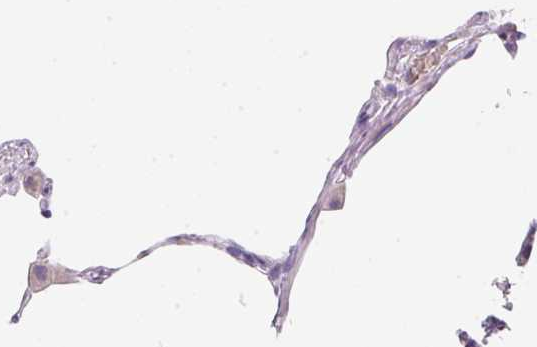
{"staining": {"intensity": "negative", "quantity": "none", "location": "none"}, "tissue": "lung", "cell_type": "Alveolar cells", "image_type": "normal", "snomed": [{"axis": "morphology", "description": "Normal tissue, NOS"}, {"axis": "topography", "description": "Lung"}], "caption": "This is an immunohistochemistry micrograph of benign human lung. There is no expression in alveolar cells.", "gene": "DCD", "patient": {"sex": "female", "age": 57}}